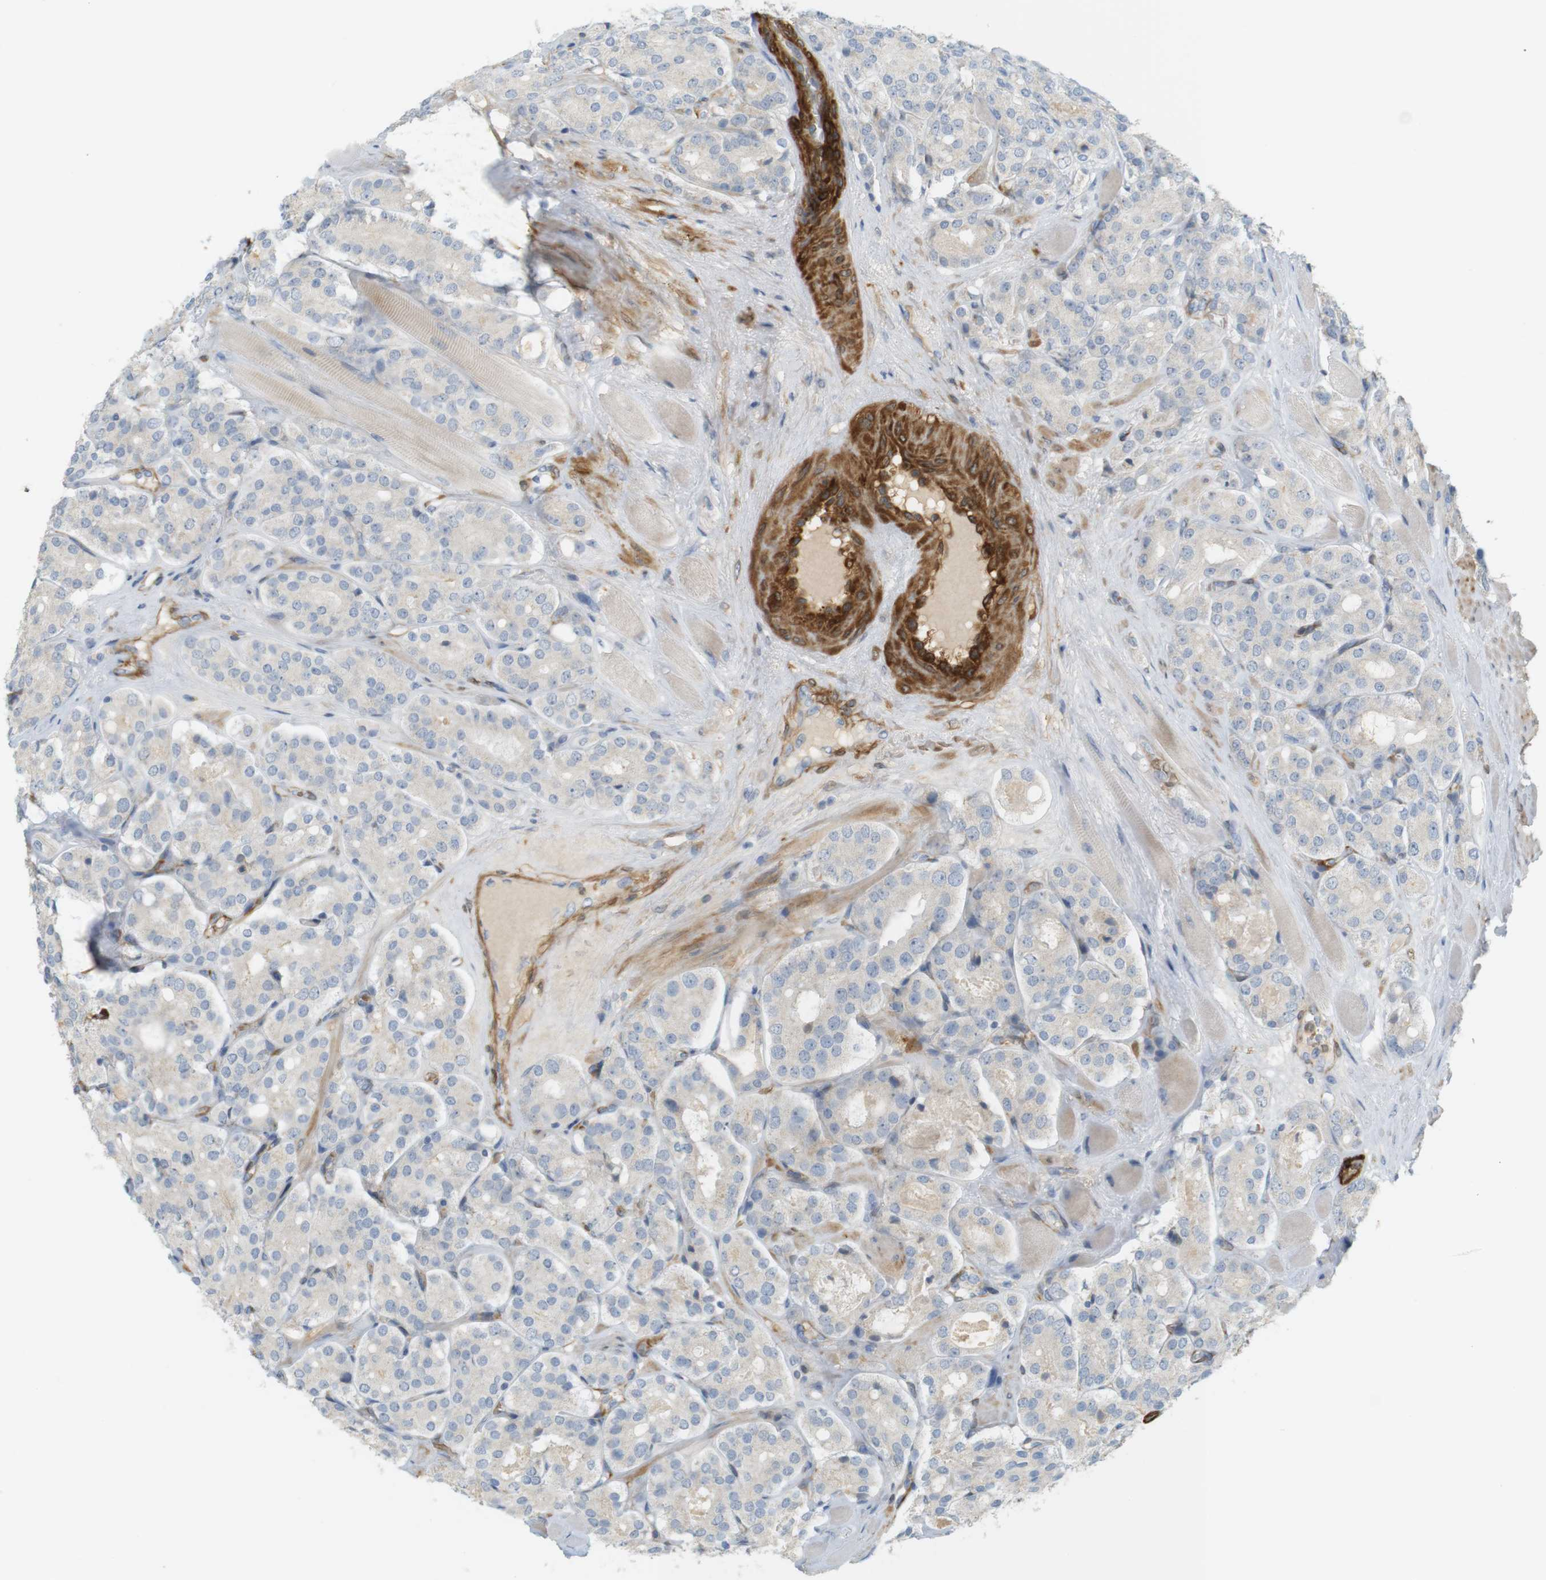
{"staining": {"intensity": "negative", "quantity": "none", "location": "none"}, "tissue": "prostate cancer", "cell_type": "Tumor cells", "image_type": "cancer", "snomed": [{"axis": "morphology", "description": "Adenocarcinoma, High grade"}, {"axis": "topography", "description": "Prostate"}], "caption": "Immunohistochemistry (IHC) micrograph of human prostate cancer stained for a protein (brown), which reveals no staining in tumor cells.", "gene": "PDE3A", "patient": {"sex": "male", "age": 65}}